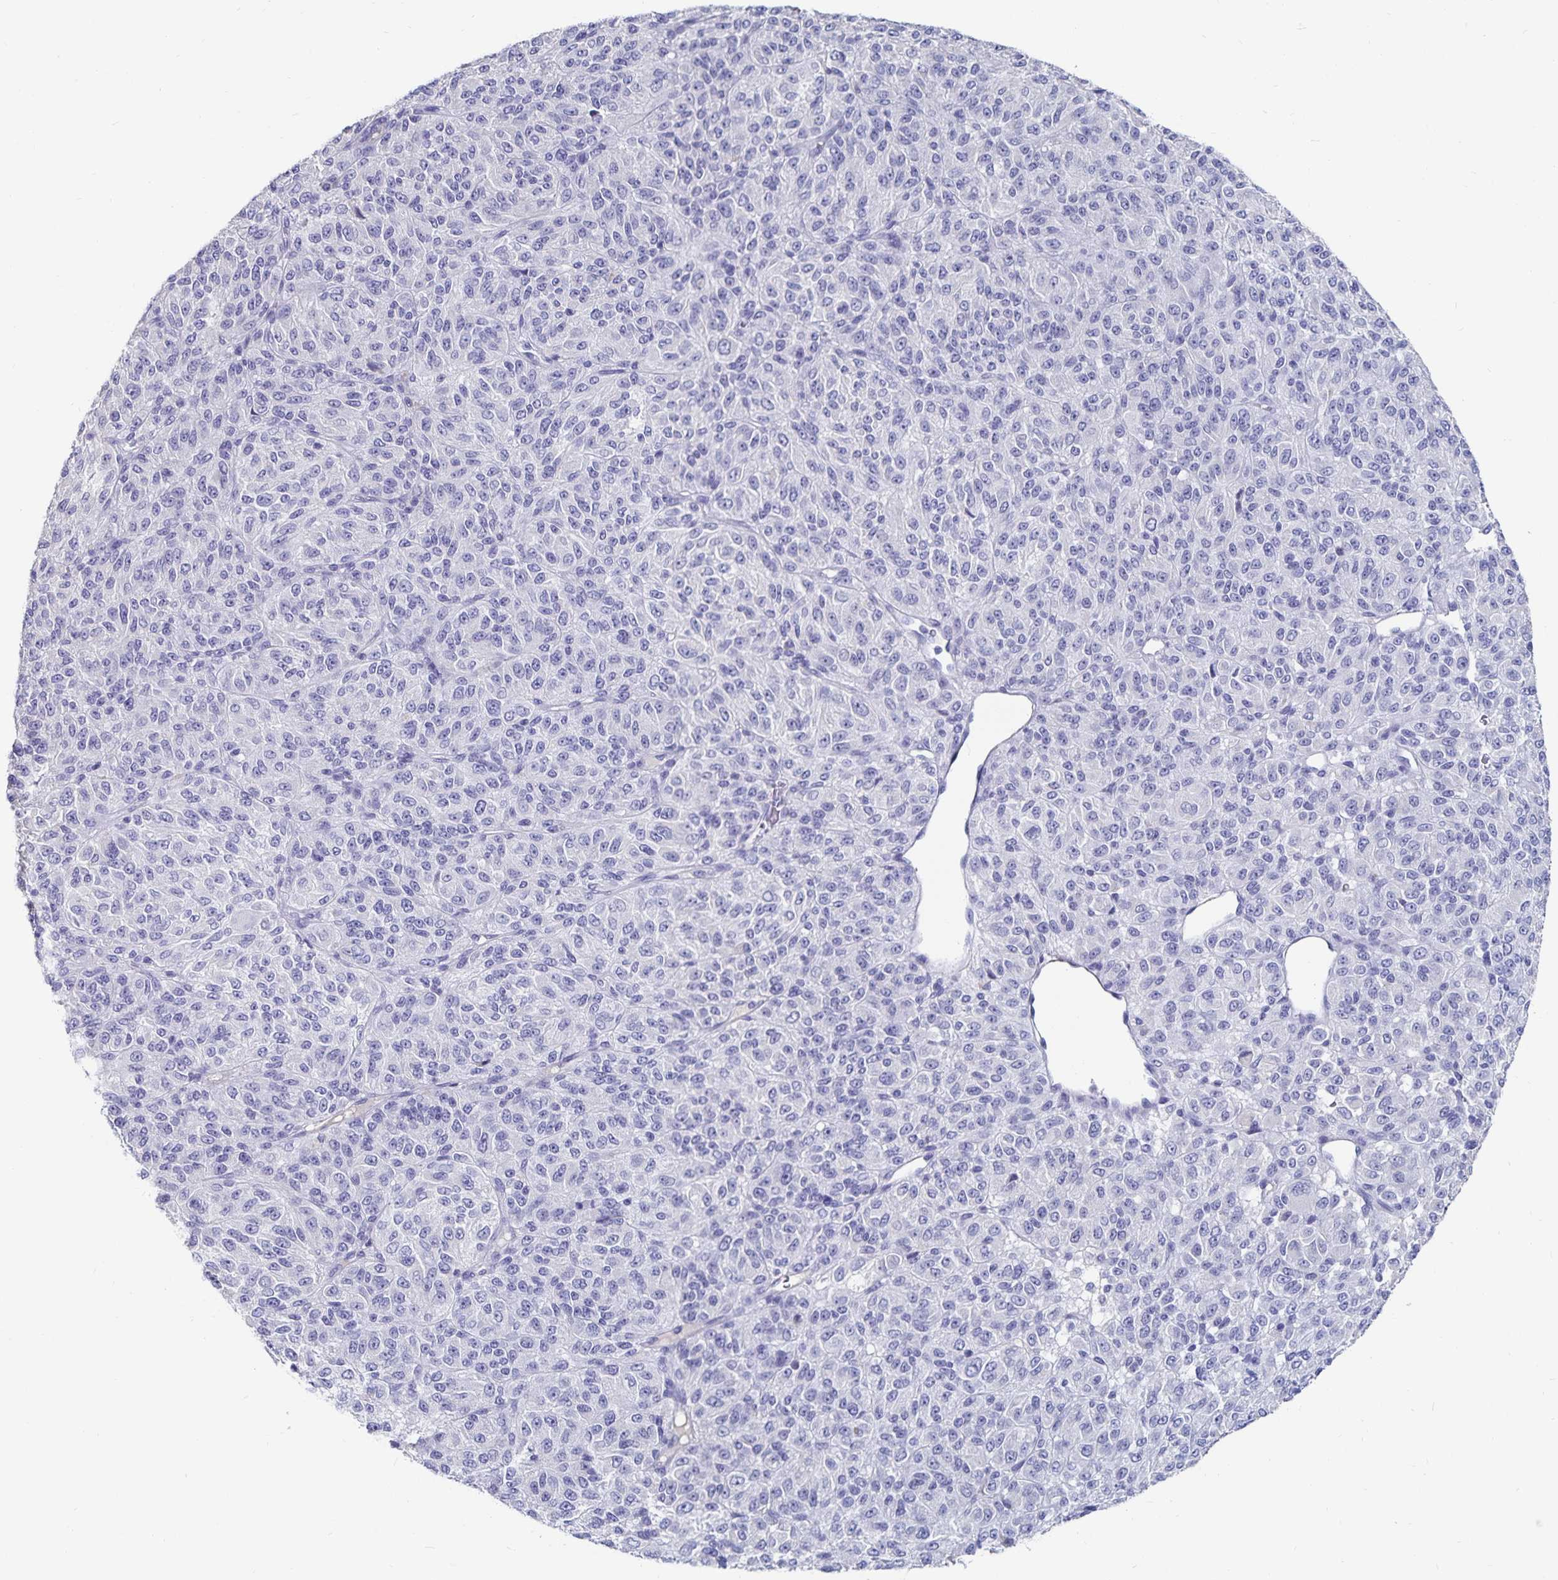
{"staining": {"intensity": "negative", "quantity": "none", "location": "none"}, "tissue": "melanoma", "cell_type": "Tumor cells", "image_type": "cancer", "snomed": [{"axis": "morphology", "description": "Malignant melanoma, Metastatic site"}, {"axis": "topography", "description": "Brain"}], "caption": "Tumor cells show no significant staining in malignant melanoma (metastatic site). The staining is performed using DAB brown chromogen with nuclei counter-stained in using hematoxylin.", "gene": "CFAP69", "patient": {"sex": "female", "age": 56}}